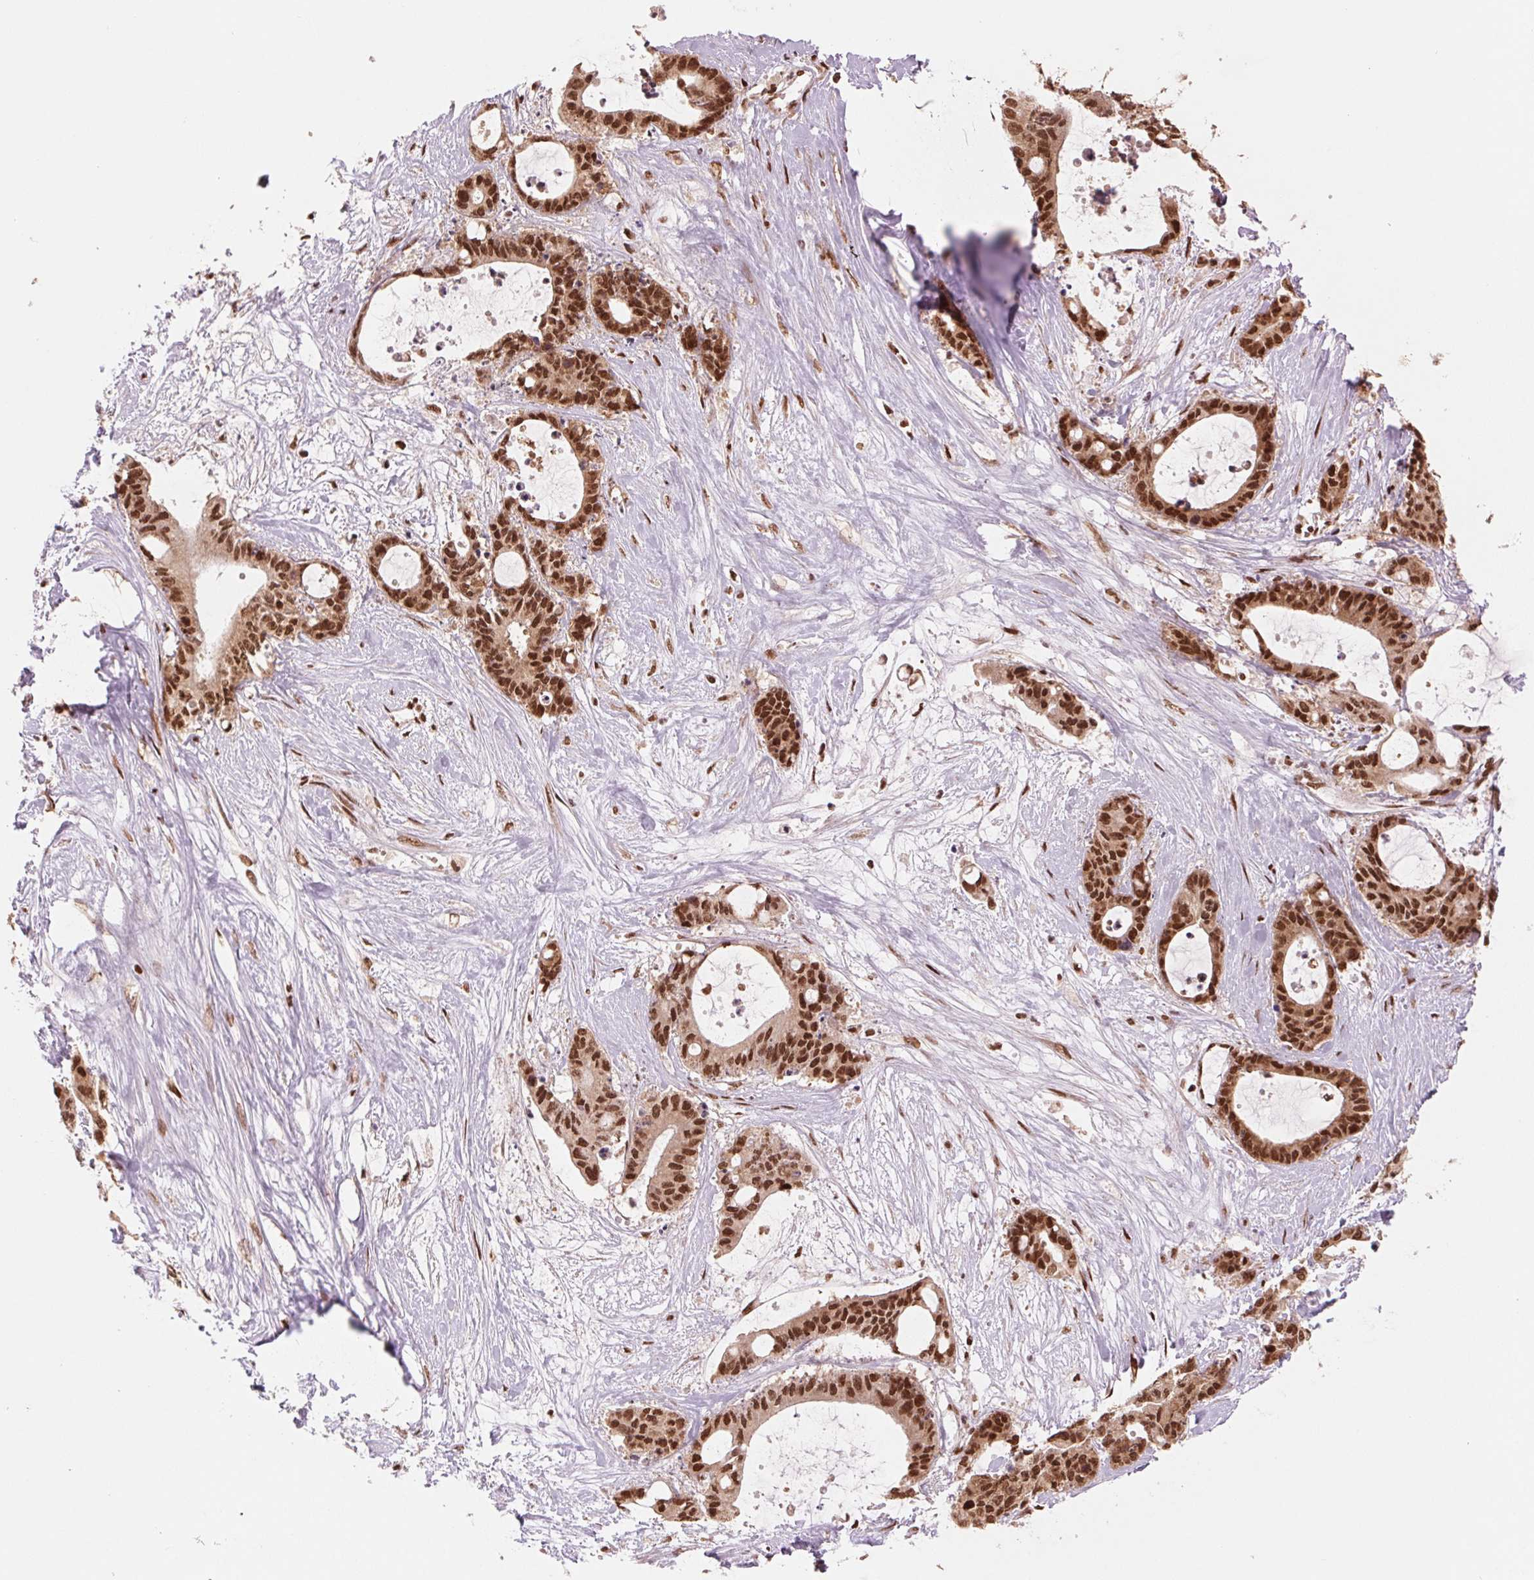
{"staining": {"intensity": "strong", "quantity": ">75%", "location": "nuclear"}, "tissue": "liver cancer", "cell_type": "Tumor cells", "image_type": "cancer", "snomed": [{"axis": "morphology", "description": "Normal tissue, NOS"}, {"axis": "morphology", "description": "Cholangiocarcinoma"}, {"axis": "topography", "description": "Liver"}, {"axis": "topography", "description": "Peripheral nerve tissue"}], "caption": "IHC photomicrograph of liver cholangiocarcinoma stained for a protein (brown), which exhibits high levels of strong nuclear staining in approximately >75% of tumor cells.", "gene": "TTLL9", "patient": {"sex": "female", "age": 73}}